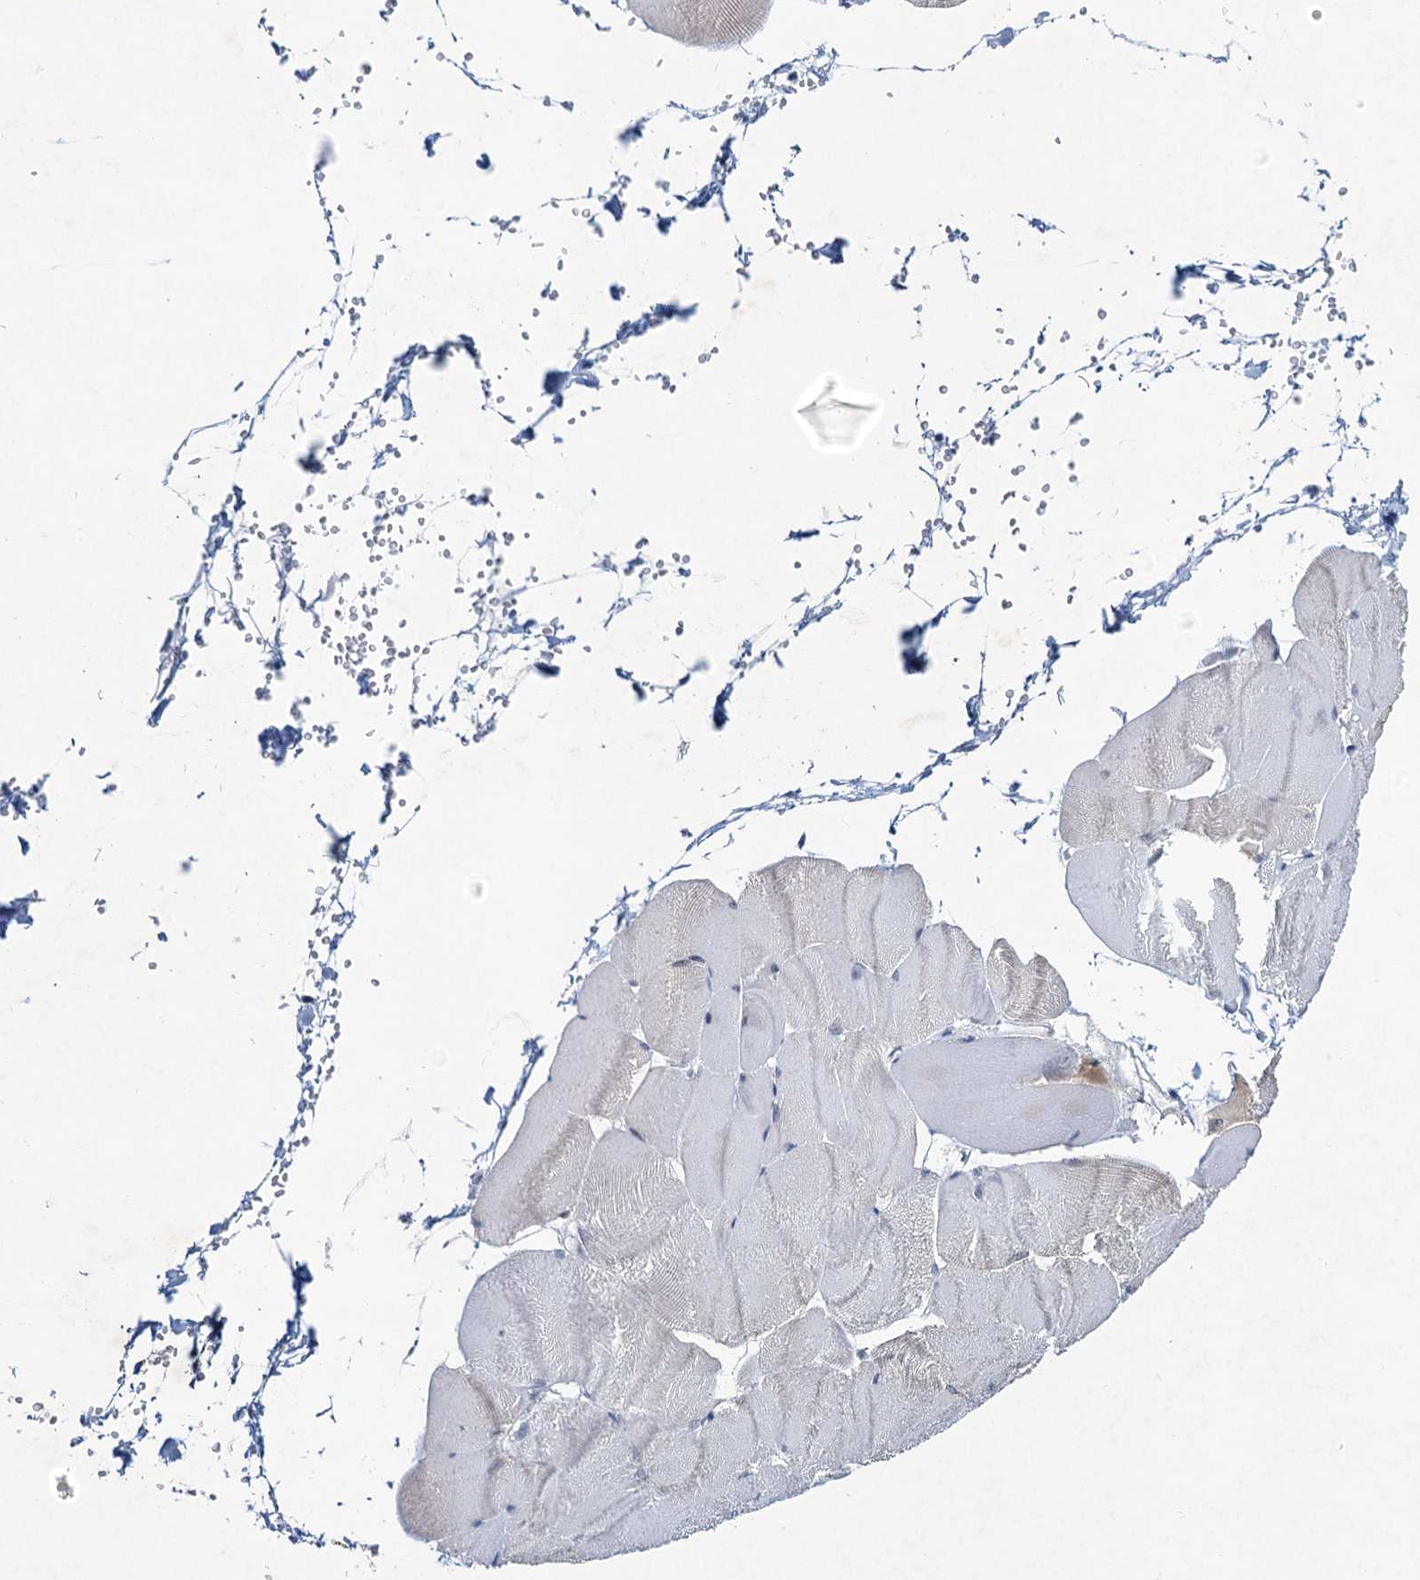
{"staining": {"intensity": "negative", "quantity": "none", "location": "none"}, "tissue": "skeletal muscle", "cell_type": "Myocytes", "image_type": "normal", "snomed": [{"axis": "morphology", "description": "Normal tissue, NOS"}, {"axis": "morphology", "description": "Basal cell carcinoma"}, {"axis": "topography", "description": "Skeletal muscle"}], "caption": "Immunohistochemistry photomicrograph of unremarkable skeletal muscle: human skeletal muscle stained with DAB (3,3'-diaminobenzidine) reveals no significant protein expression in myocytes.", "gene": "ENSG00000230707", "patient": {"sex": "female", "age": 64}}